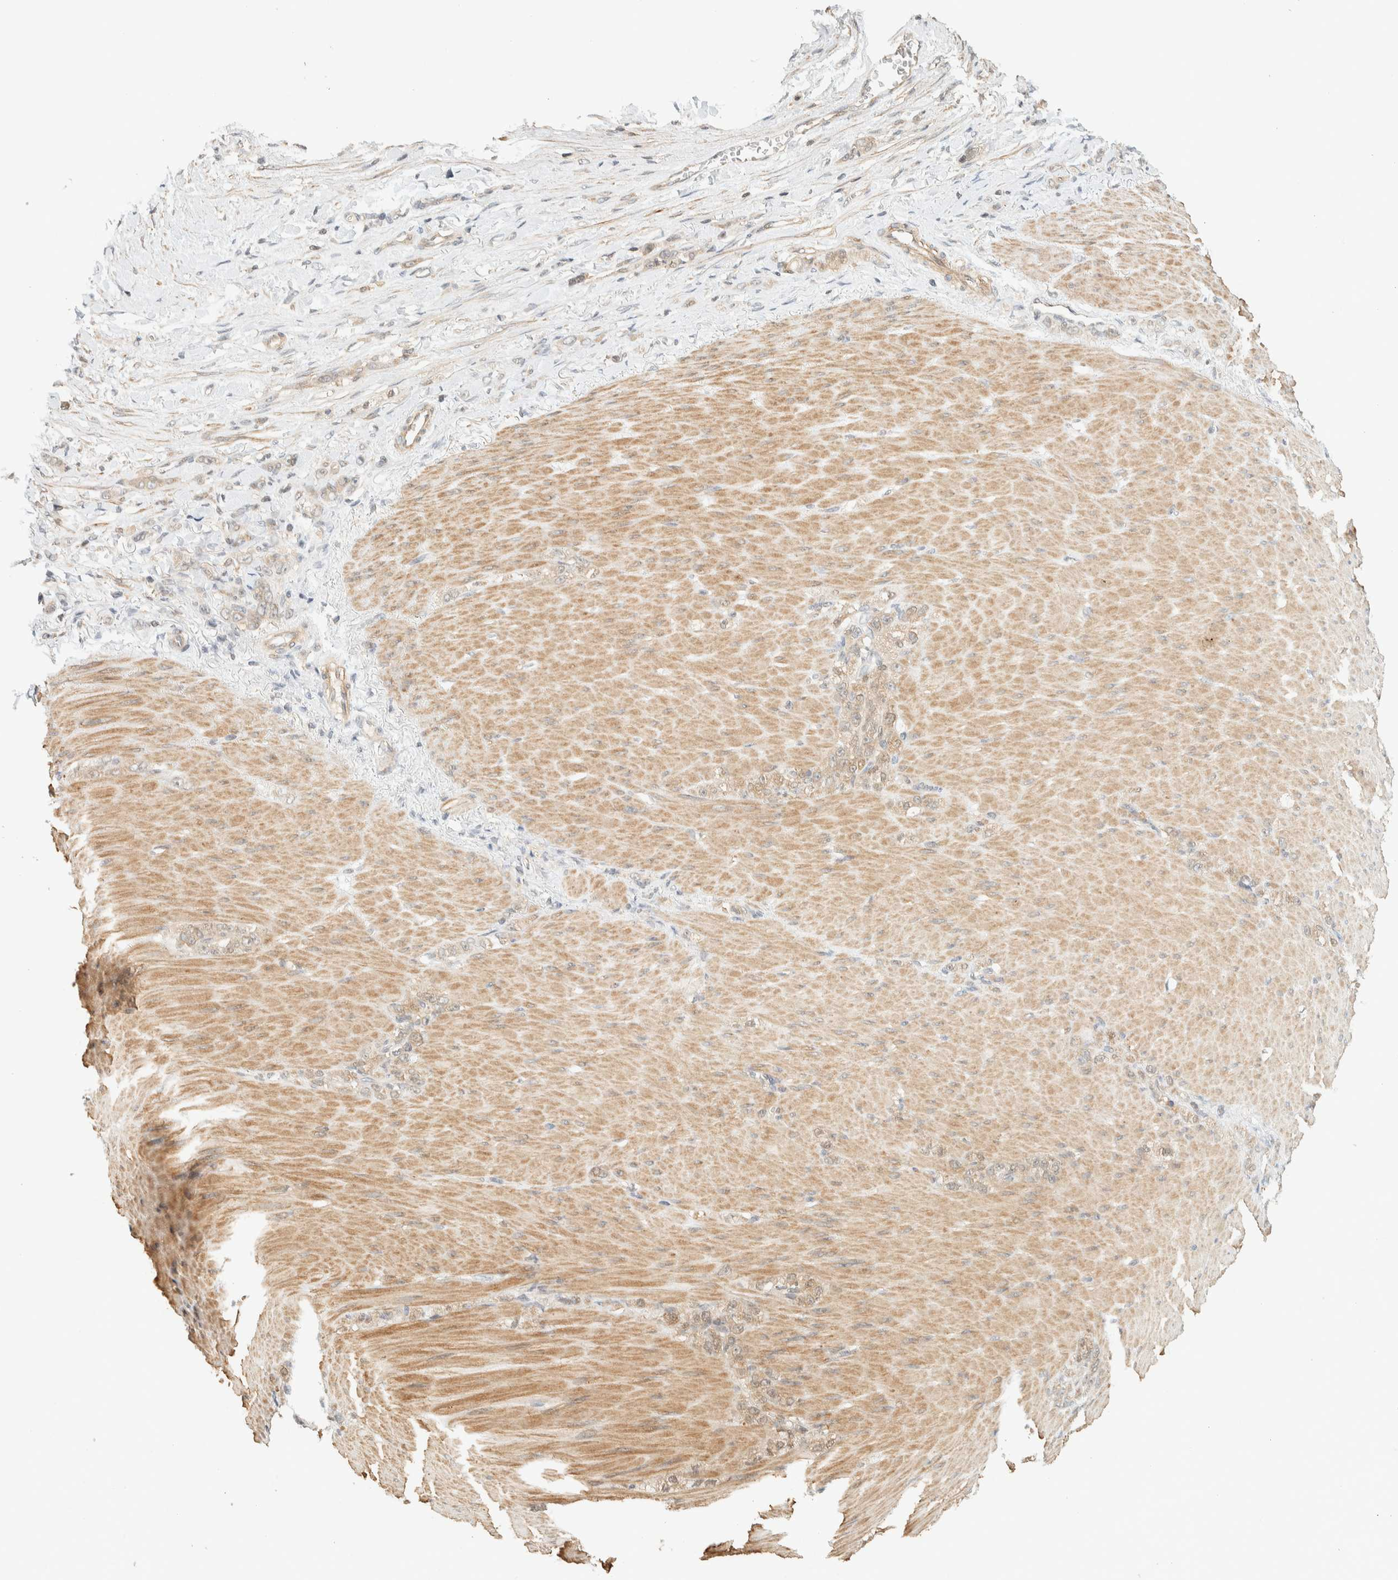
{"staining": {"intensity": "weak", "quantity": ">75%", "location": "cytoplasmic/membranous"}, "tissue": "stomach cancer", "cell_type": "Tumor cells", "image_type": "cancer", "snomed": [{"axis": "morphology", "description": "Normal tissue, NOS"}, {"axis": "morphology", "description": "Adenocarcinoma, NOS"}, {"axis": "topography", "description": "Stomach"}], "caption": "DAB (3,3'-diaminobenzidine) immunohistochemical staining of stomach cancer demonstrates weak cytoplasmic/membranous protein positivity in about >75% of tumor cells.", "gene": "ARFGEF1", "patient": {"sex": "male", "age": 82}}